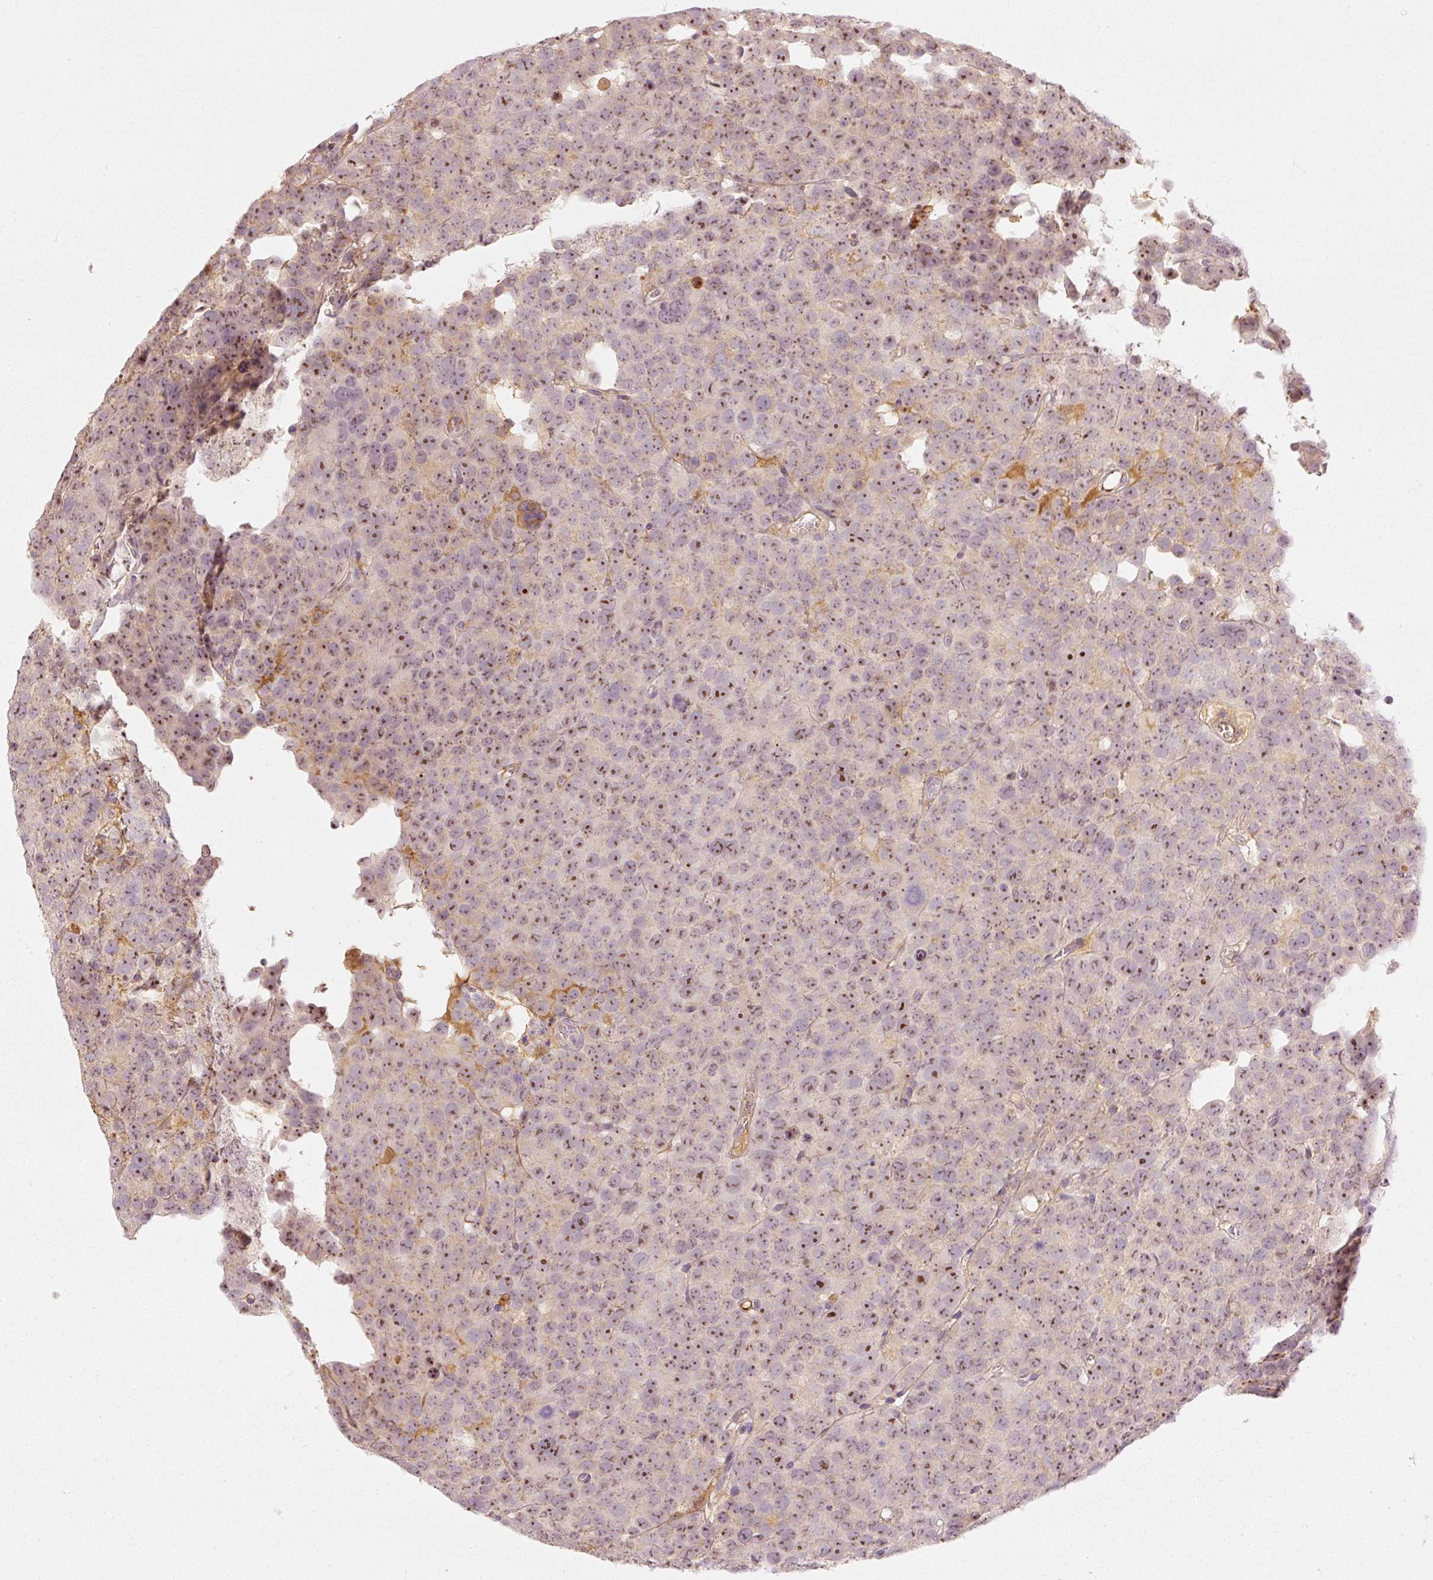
{"staining": {"intensity": "moderate", "quantity": ">75%", "location": "nuclear"}, "tissue": "testis cancer", "cell_type": "Tumor cells", "image_type": "cancer", "snomed": [{"axis": "morphology", "description": "Seminoma, NOS"}, {"axis": "topography", "description": "Testis"}], "caption": "Immunohistochemistry (DAB) staining of seminoma (testis) reveals moderate nuclear protein staining in approximately >75% of tumor cells. Nuclei are stained in blue.", "gene": "VCAM1", "patient": {"sex": "male", "age": 71}}